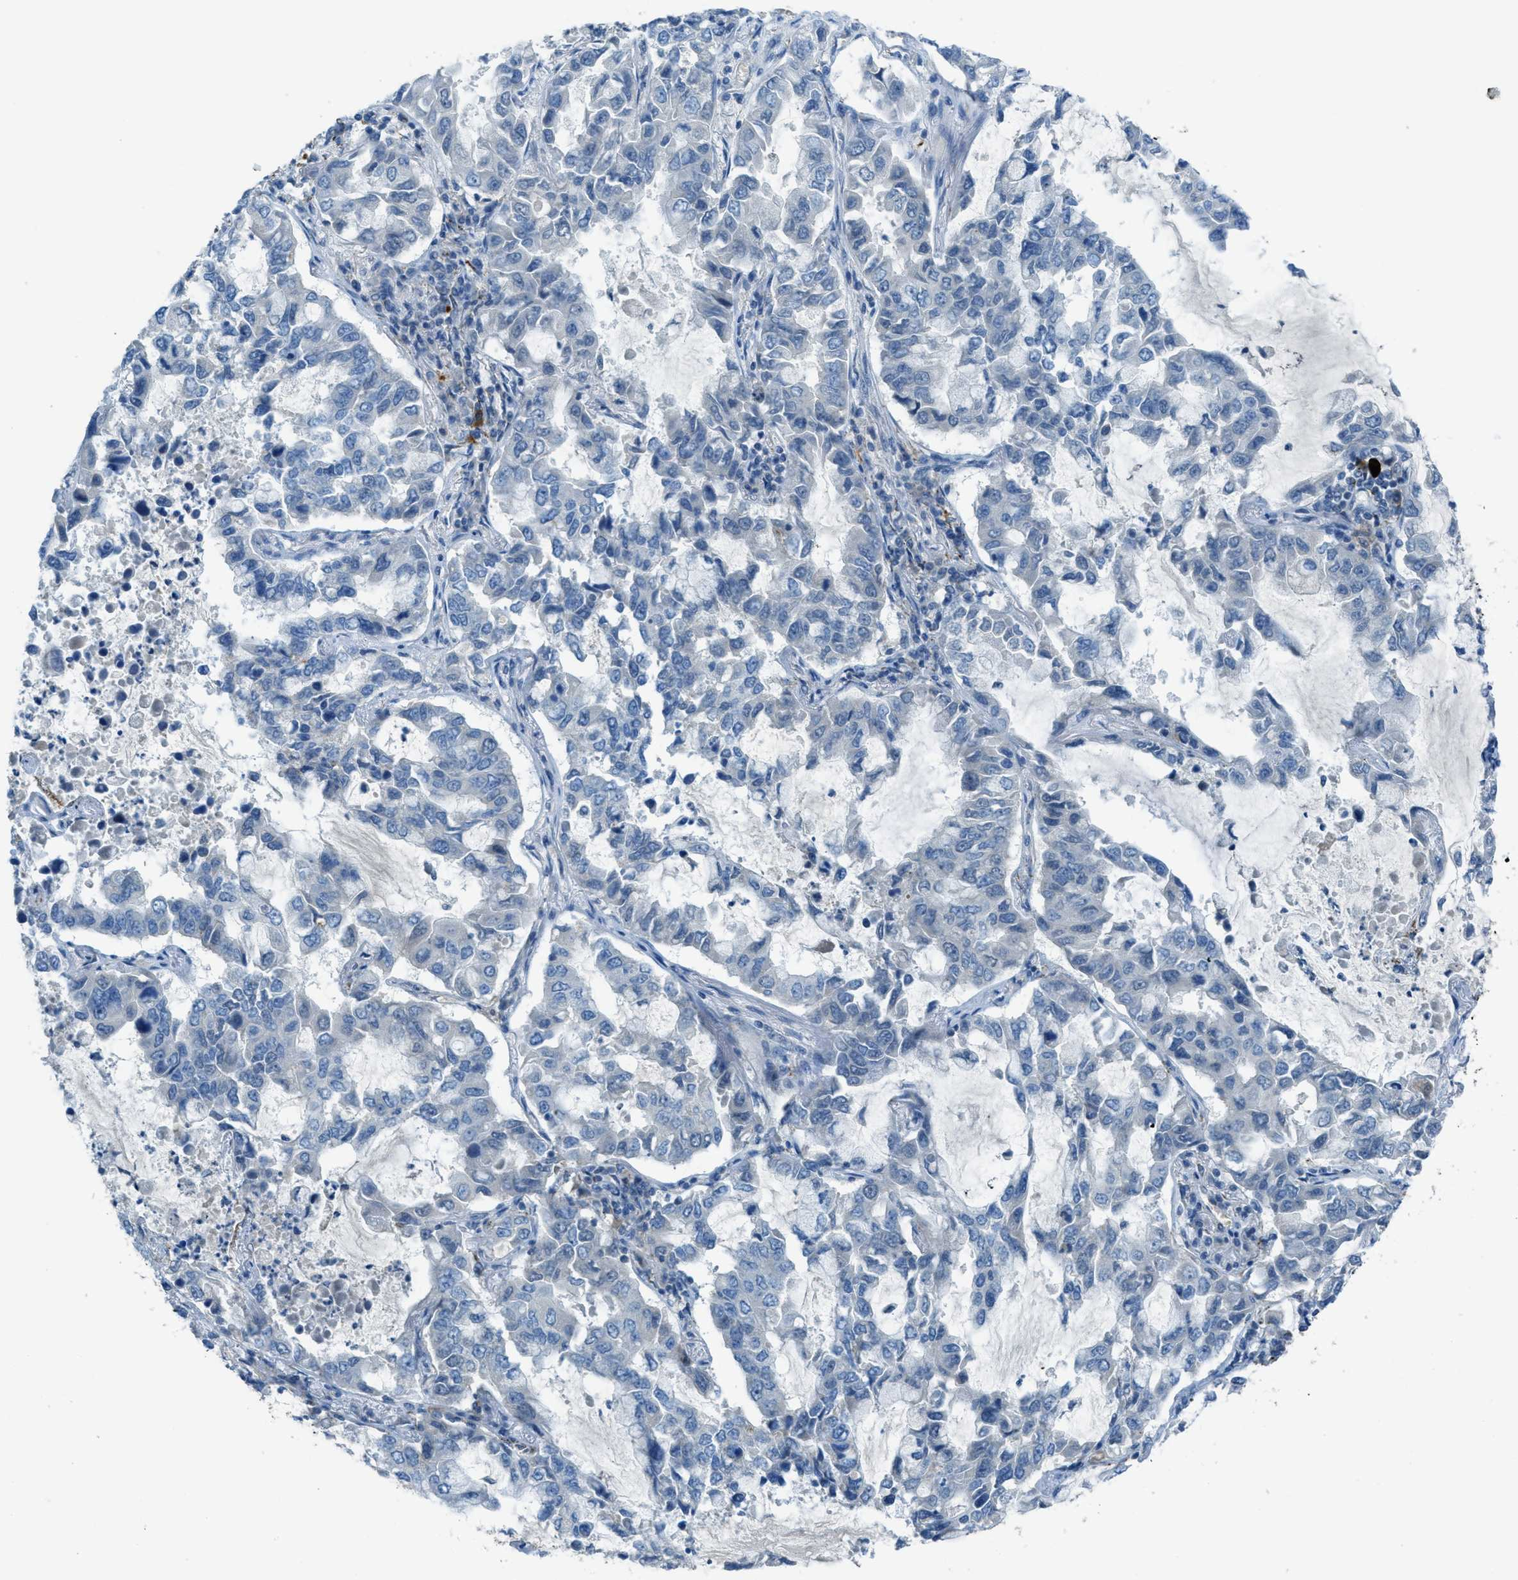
{"staining": {"intensity": "negative", "quantity": "none", "location": "none"}, "tissue": "lung cancer", "cell_type": "Tumor cells", "image_type": "cancer", "snomed": [{"axis": "morphology", "description": "Adenocarcinoma, NOS"}, {"axis": "topography", "description": "Lung"}], "caption": "Immunohistochemistry of human lung cancer (adenocarcinoma) demonstrates no expression in tumor cells.", "gene": "CDON", "patient": {"sex": "male", "age": 64}}